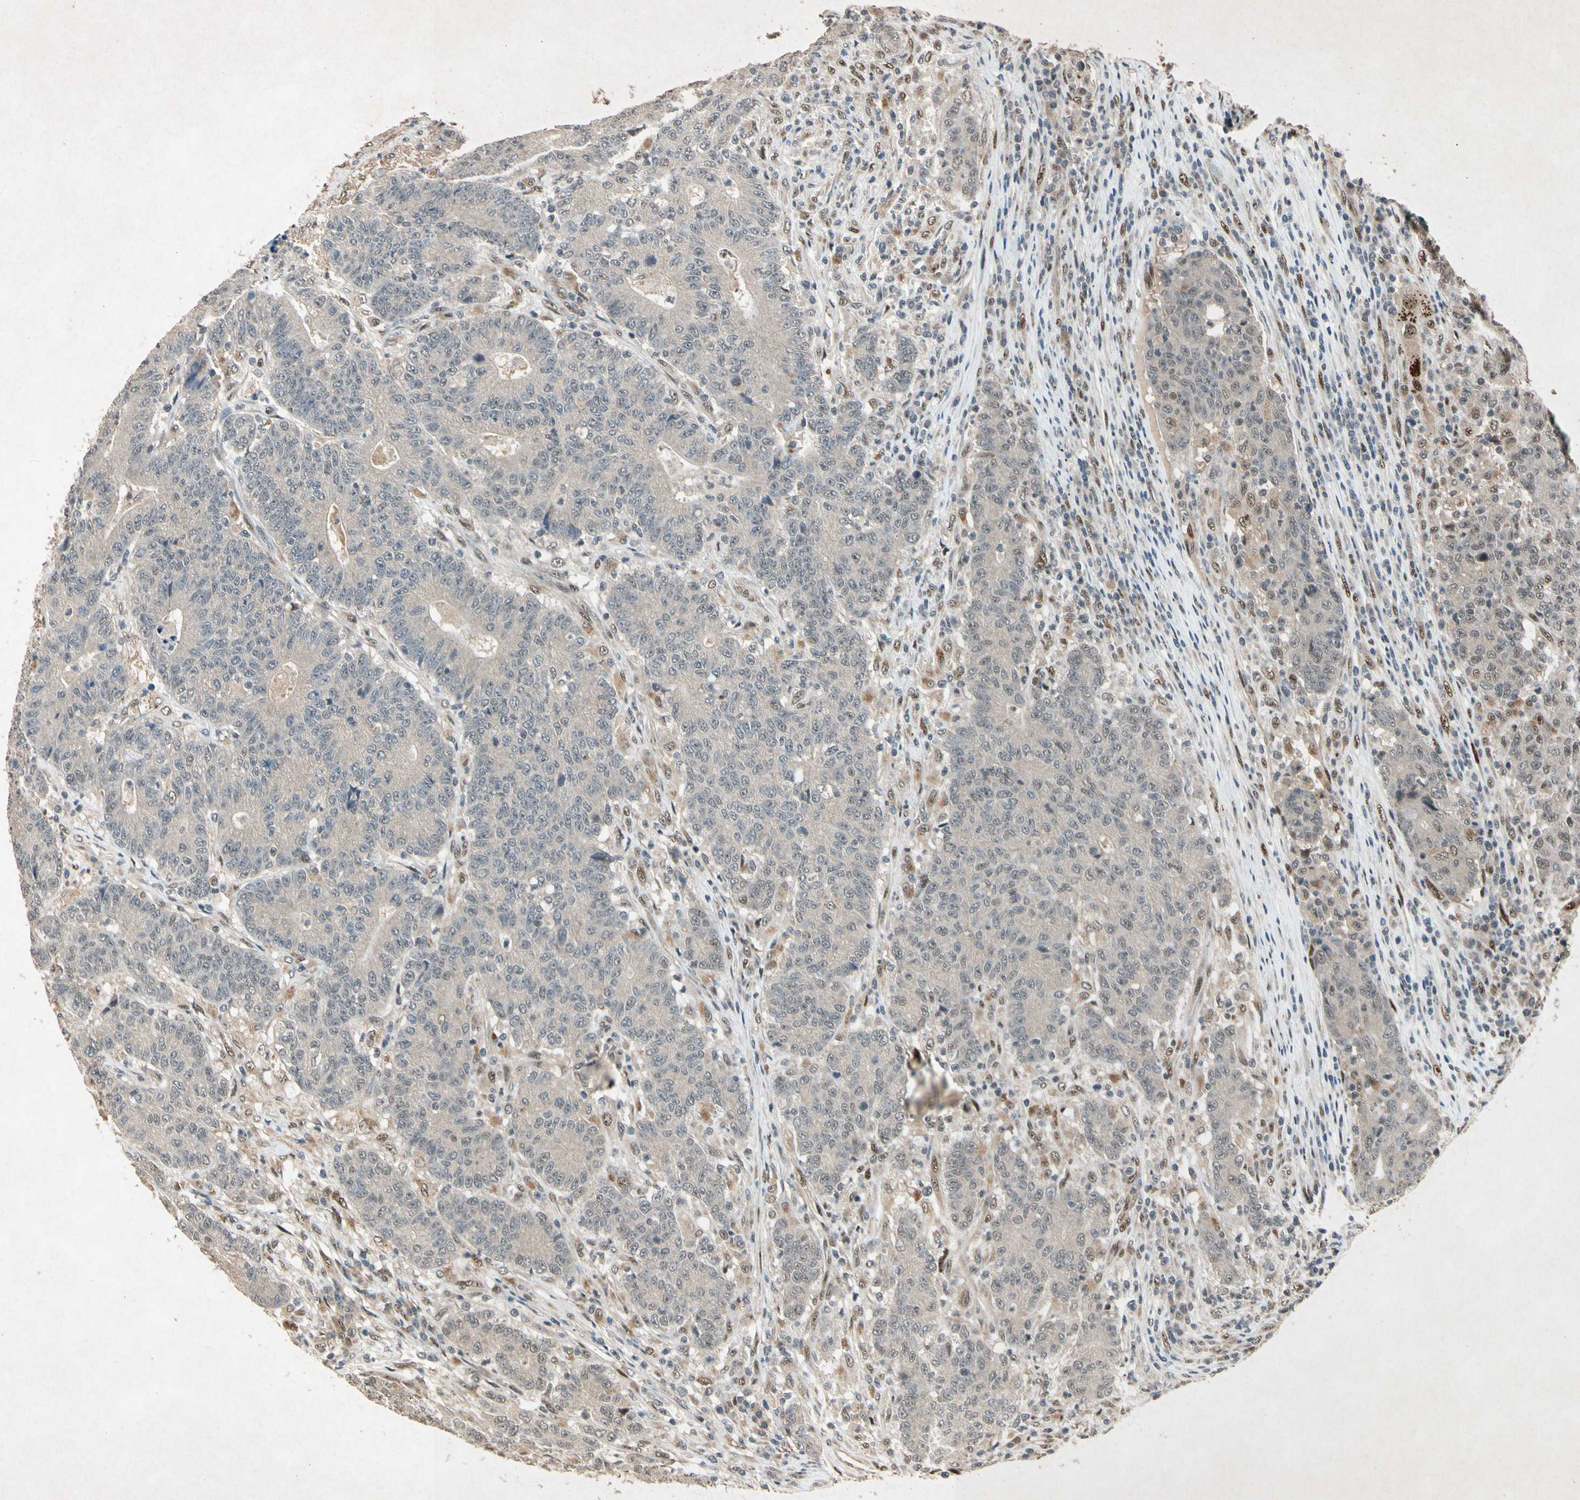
{"staining": {"intensity": "weak", "quantity": "25%-75%", "location": "cytoplasmic/membranous,nuclear"}, "tissue": "colorectal cancer", "cell_type": "Tumor cells", "image_type": "cancer", "snomed": [{"axis": "morphology", "description": "Normal tissue, NOS"}, {"axis": "morphology", "description": "Adenocarcinoma, NOS"}, {"axis": "topography", "description": "Colon"}], "caption": "The image exhibits a brown stain indicating the presence of a protein in the cytoplasmic/membranous and nuclear of tumor cells in colorectal adenocarcinoma.", "gene": "PML", "patient": {"sex": "female", "age": 75}}